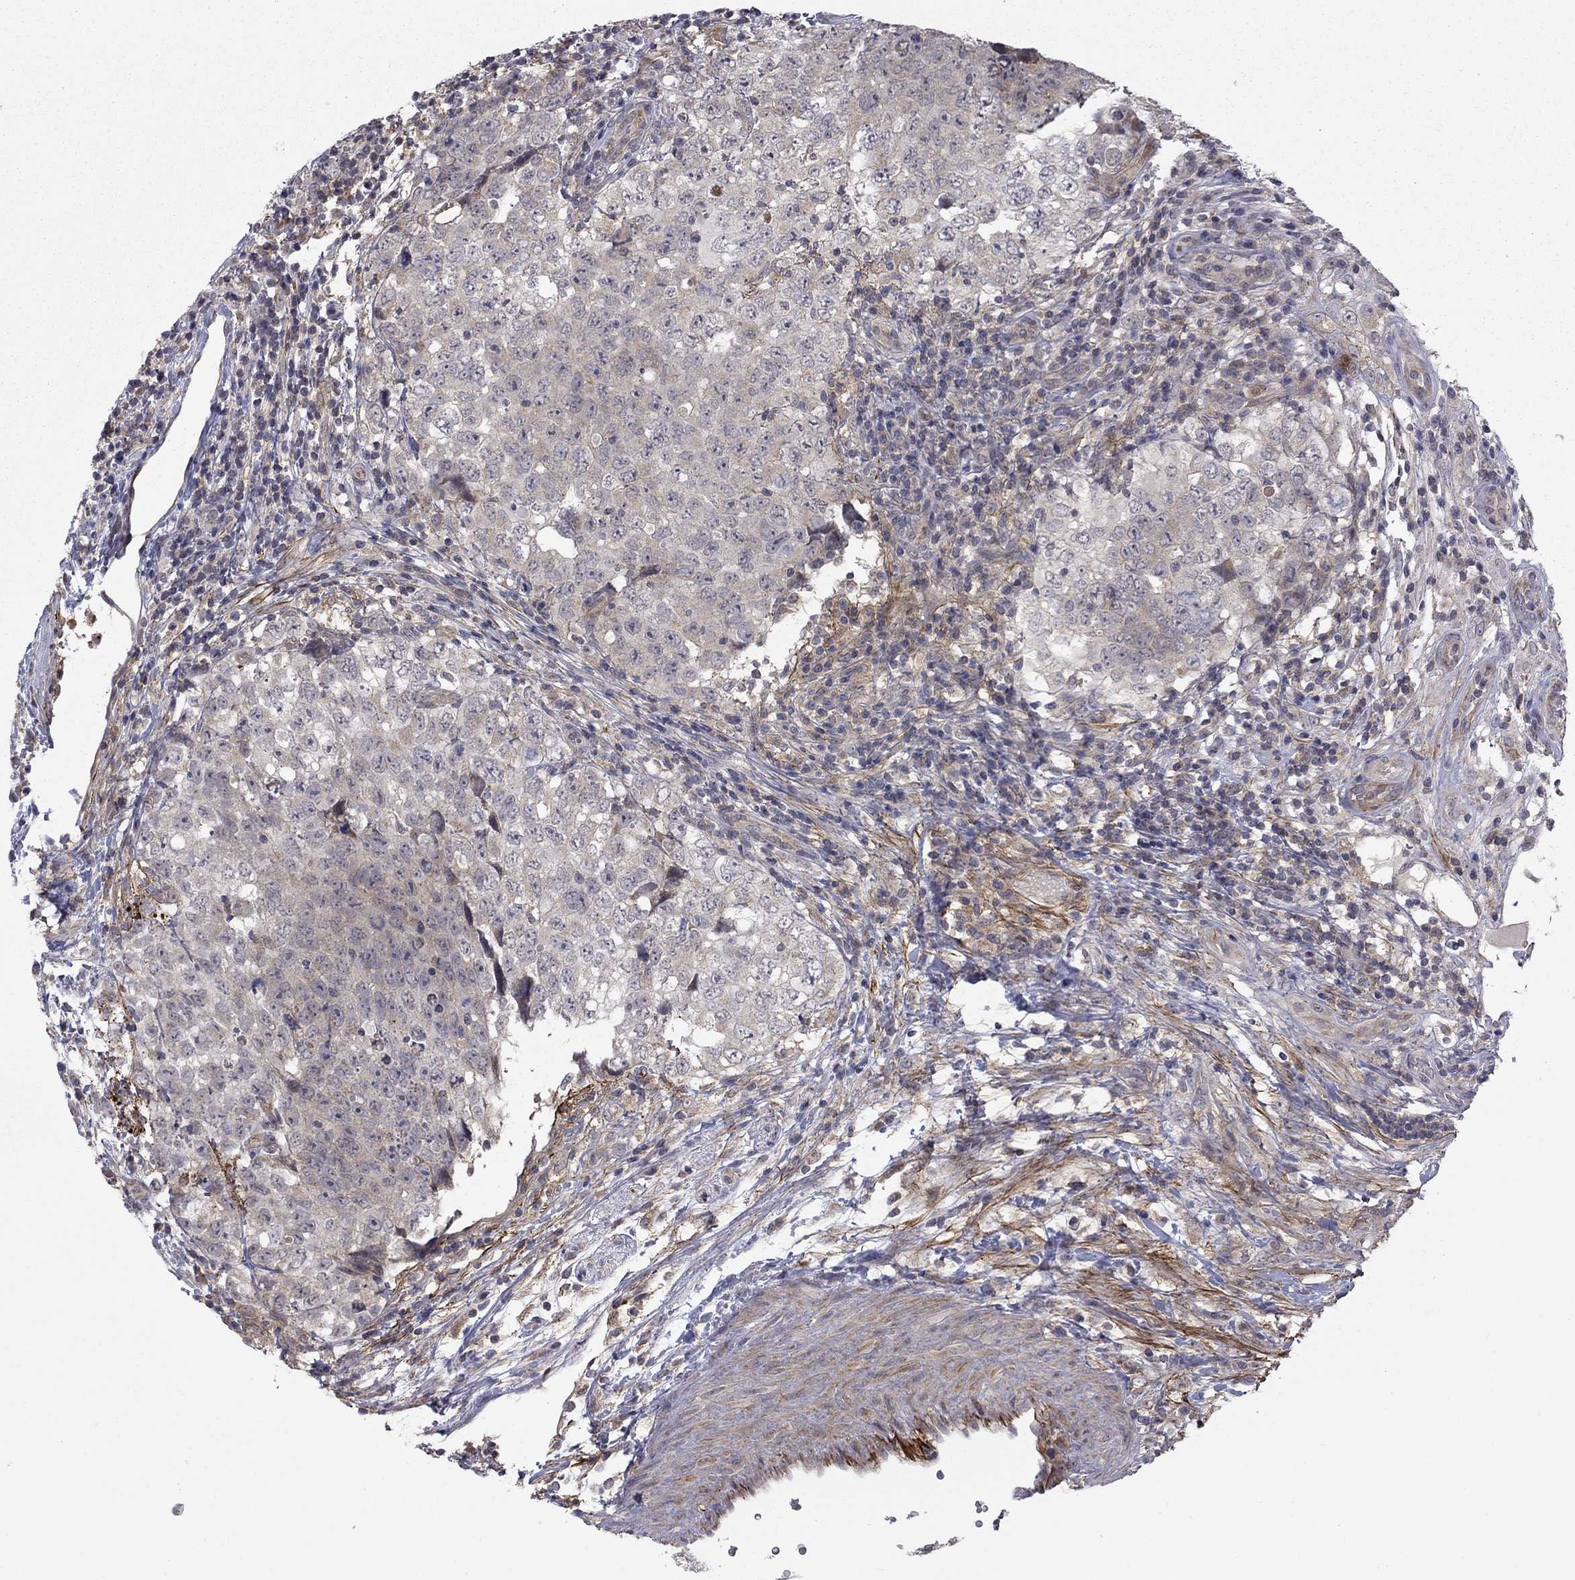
{"staining": {"intensity": "negative", "quantity": "none", "location": "none"}, "tissue": "testis cancer", "cell_type": "Tumor cells", "image_type": "cancer", "snomed": [{"axis": "morphology", "description": "Seminoma, NOS"}, {"axis": "topography", "description": "Testis"}], "caption": "Immunohistochemistry photomicrograph of neoplastic tissue: testis cancer (seminoma) stained with DAB (3,3'-diaminobenzidine) shows no significant protein positivity in tumor cells. (Stains: DAB immunohistochemistry (IHC) with hematoxylin counter stain, Microscopy: brightfield microscopy at high magnification).", "gene": "DOP1B", "patient": {"sex": "male", "age": 34}}